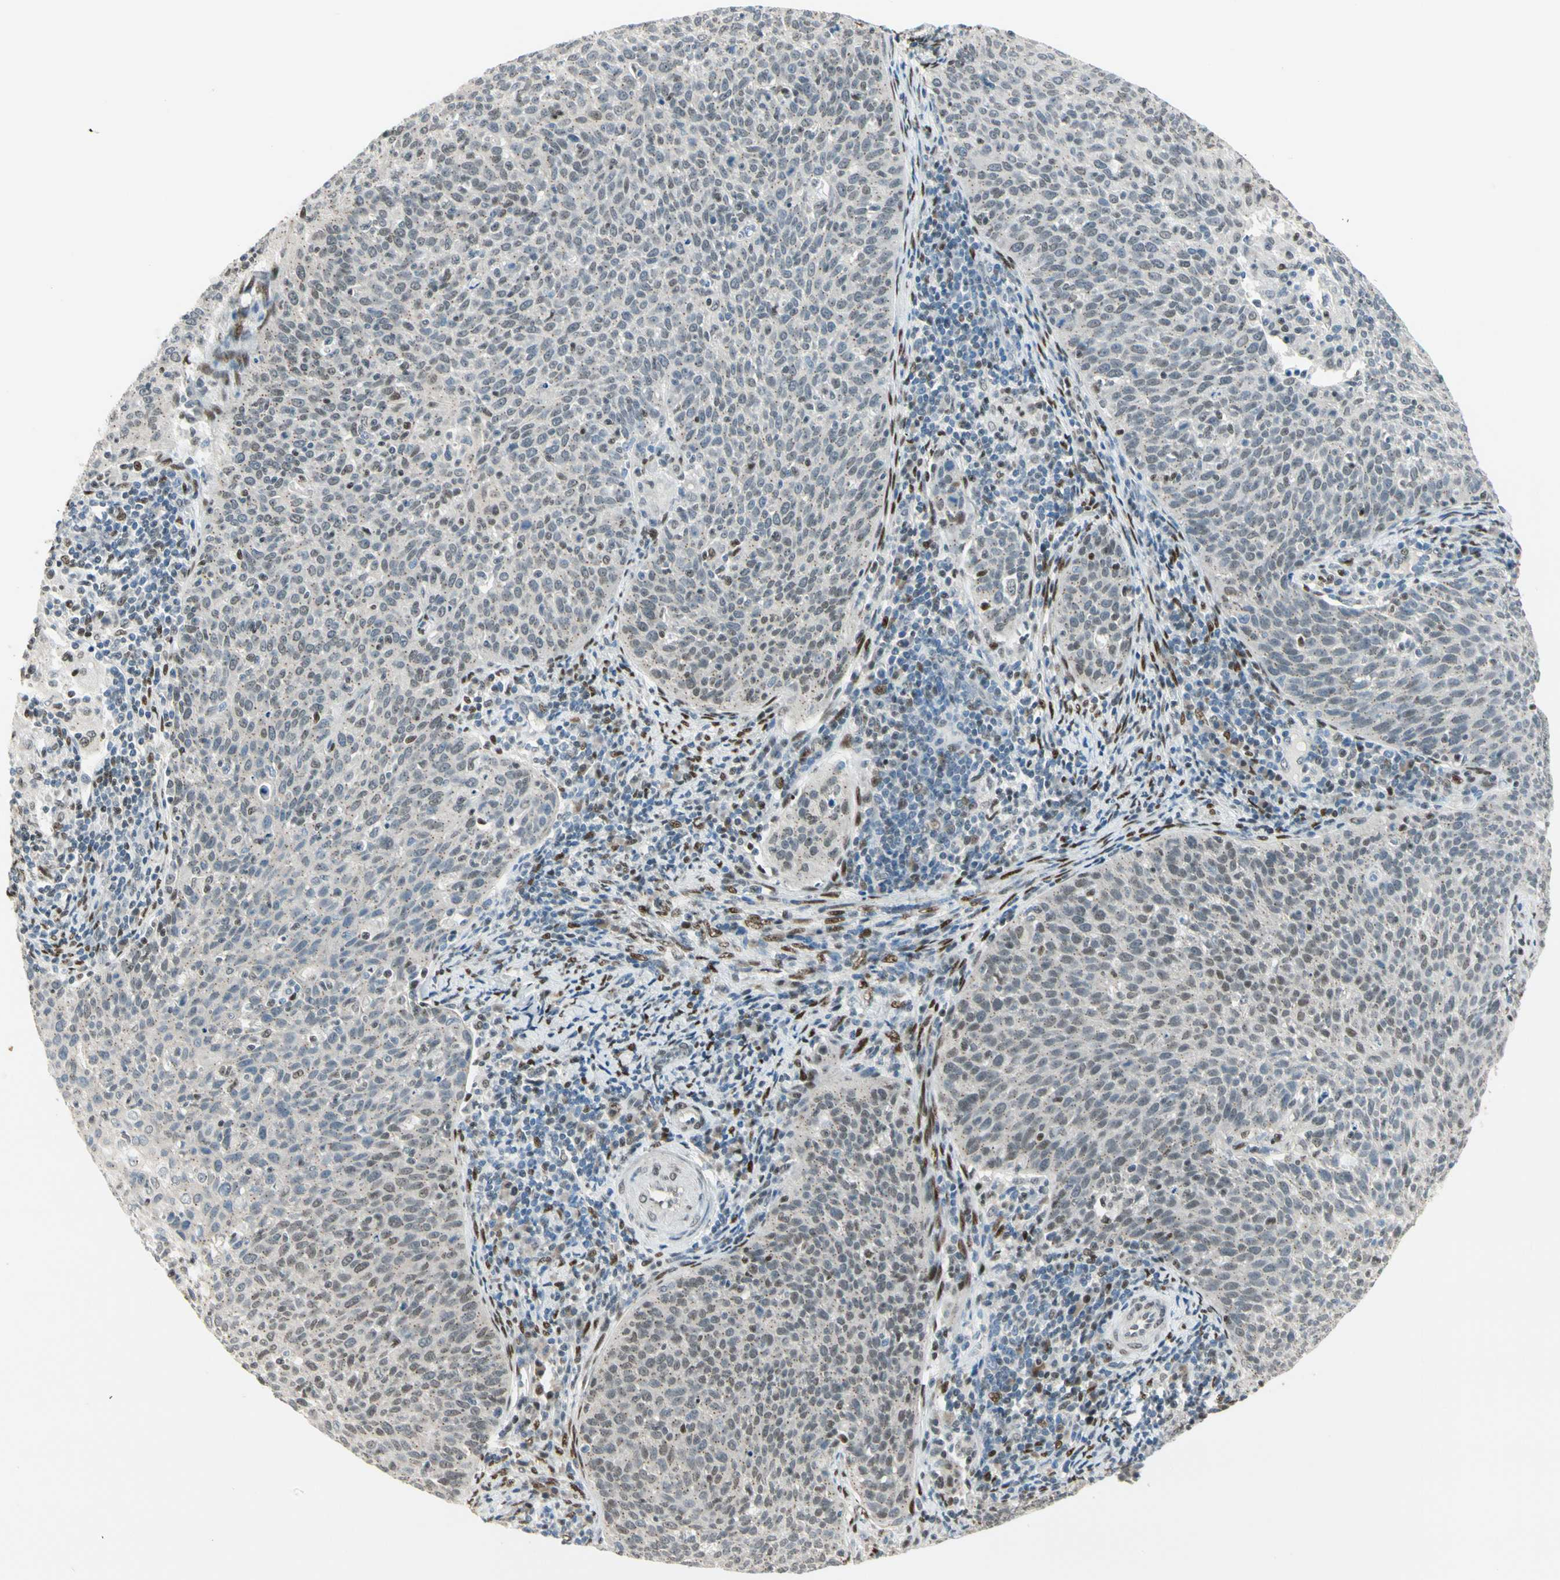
{"staining": {"intensity": "weak", "quantity": "<25%", "location": "nuclear"}, "tissue": "cervical cancer", "cell_type": "Tumor cells", "image_type": "cancer", "snomed": [{"axis": "morphology", "description": "Squamous cell carcinoma, NOS"}, {"axis": "topography", "description": "Cervix"}], "caption": "A high-resolution histopathology image shows immunohistochemistry (IHC) staining of squamous cell carcinoma (cervical), which demonstrates no significant expression in tumor cells.", "gene": "ATXN1", "patient": {"sex": "female", "age": 38}}